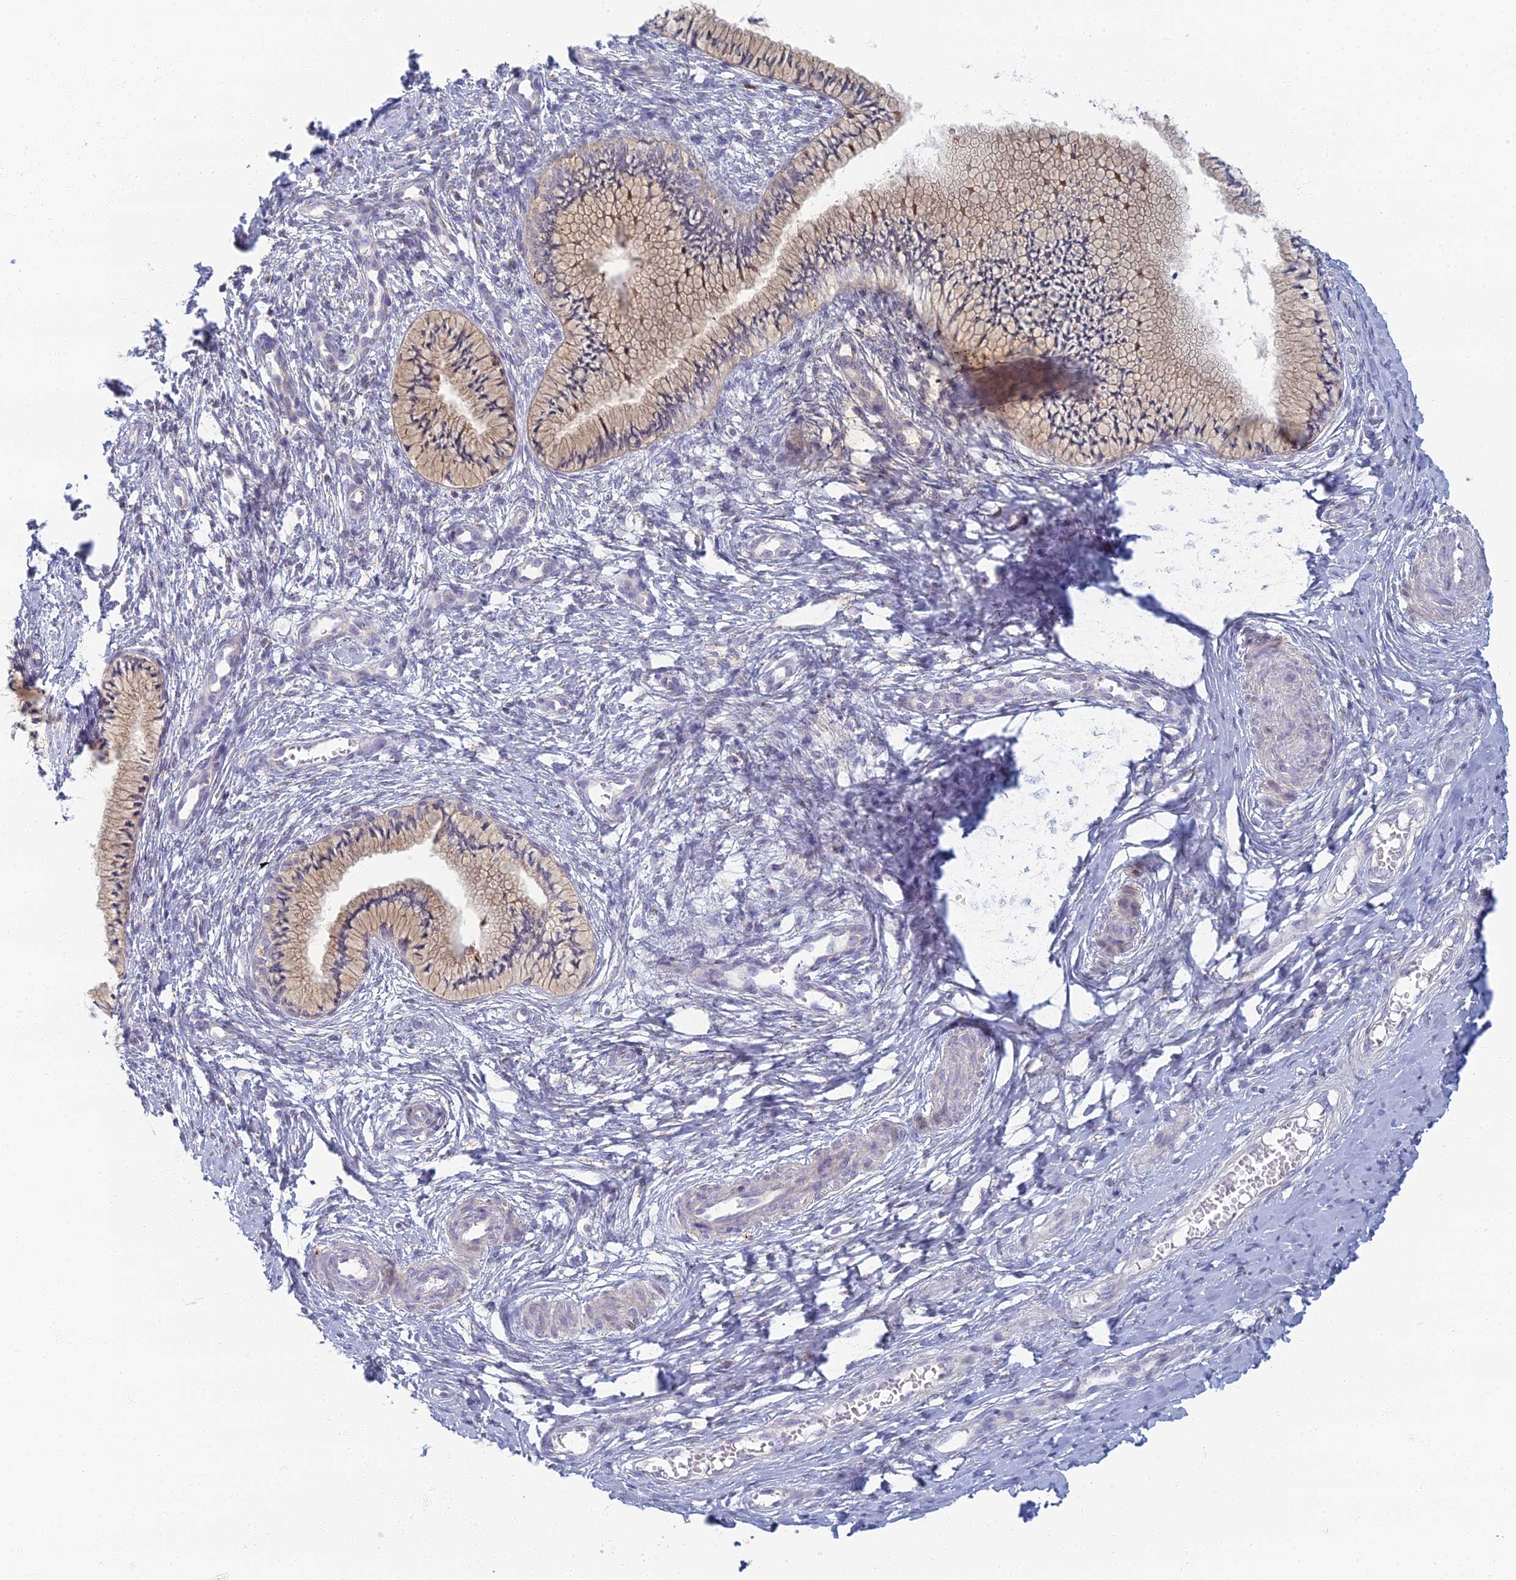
{"staining": {"intensity": "weak", "quantity": ">75%", "location": "cytoplasmic/membranous"}, "tissue": "cervix", "cell_type": "Glandular cells", "image_type": "normal", "snomed": [{"axis": "morphology", "description": "Normal tissue, NOS"}, {"axis": "topography", "description": "Cervix"}], "caption": "IHC (DAB (3,3'-diaminobenzidine)) staining of benign human cervix exhibits weak cytoplasmic/membranous protein positivity in approximately >75% of glandular cells. The staining is performed using DAB brown chromogen to label protein expression. The nuclei are counter-stained blue using hematoxylin.", "gene": "CHMP4B", "patient": {"sex": "female", "age": 36}}